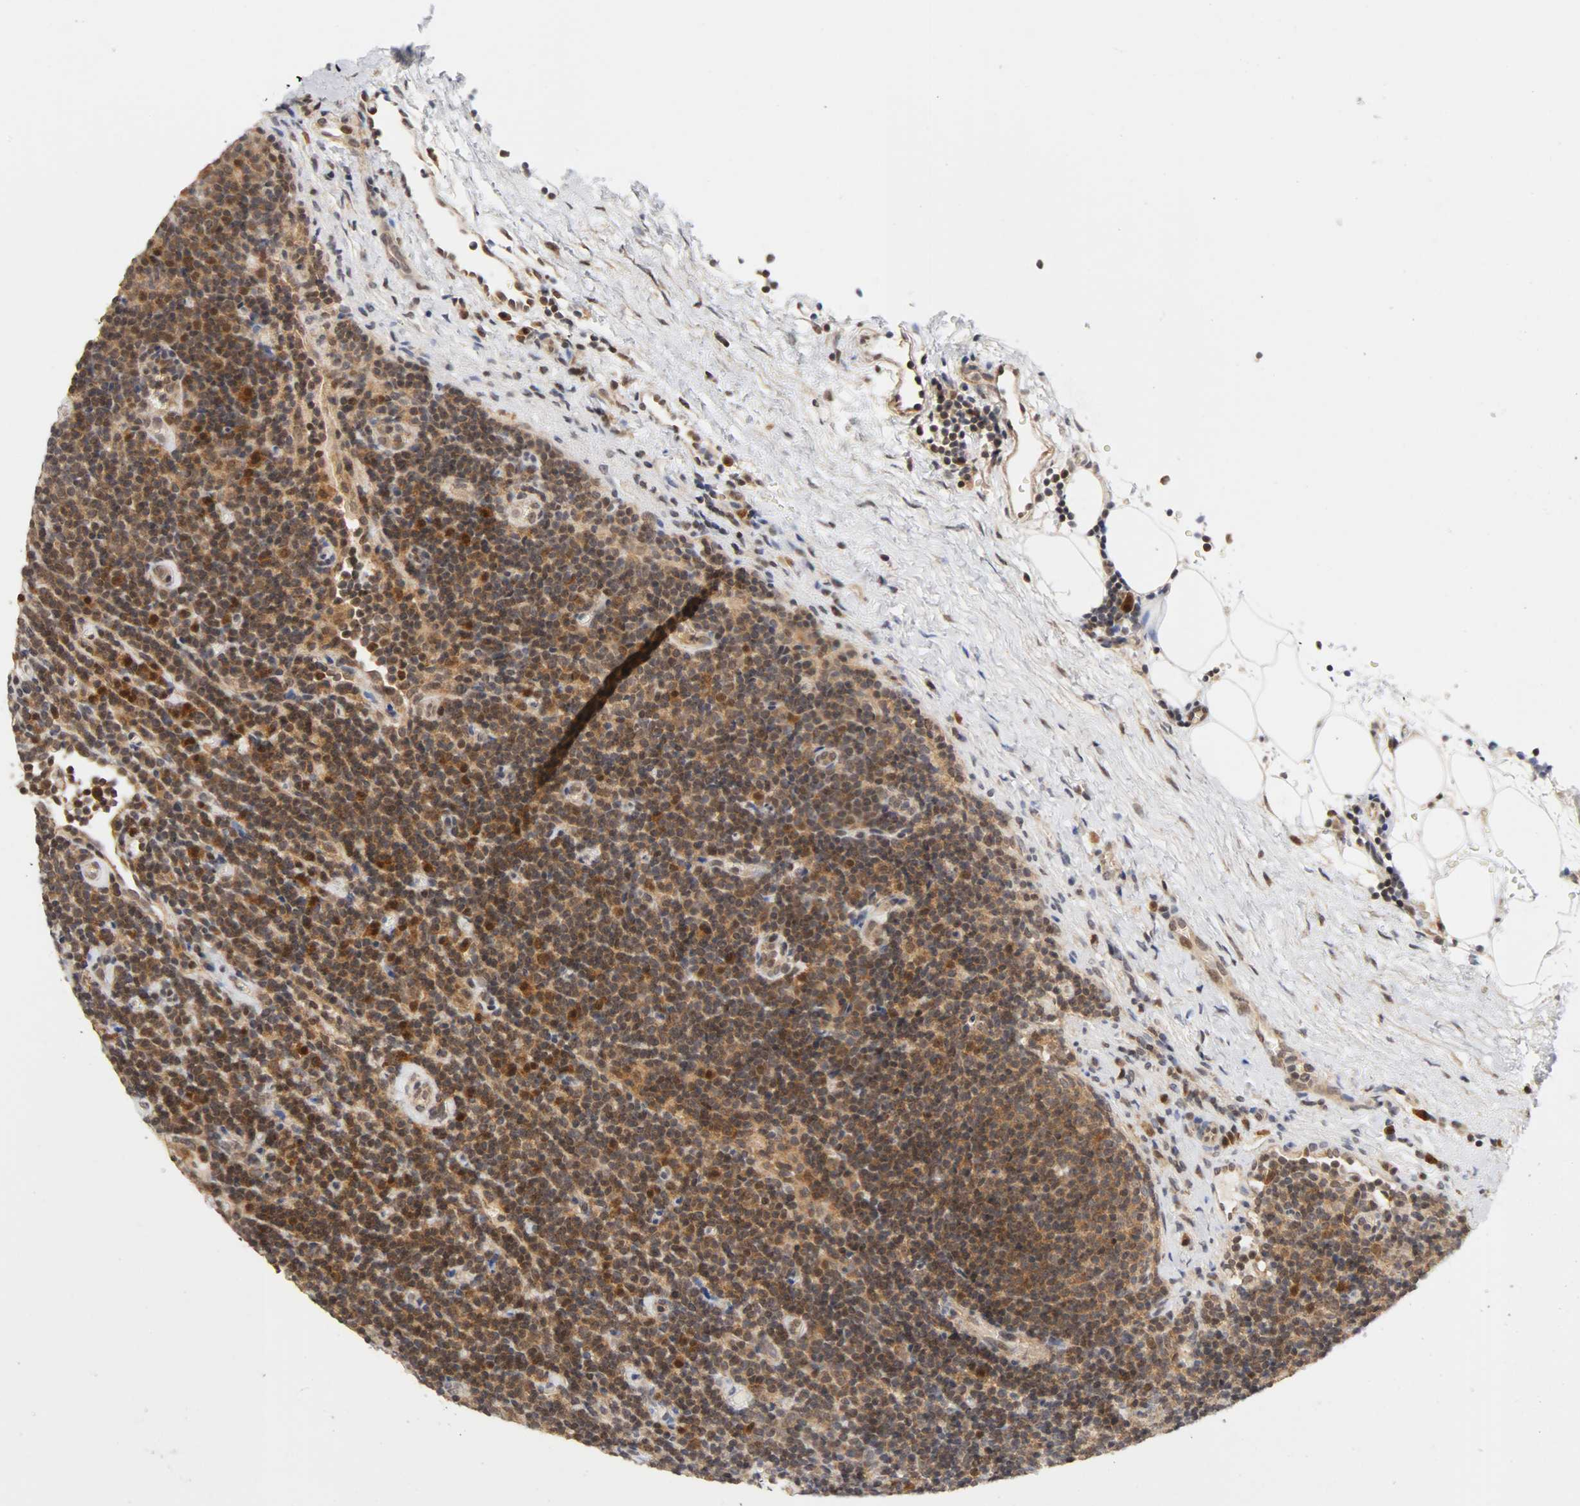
{"staining": {"intensity": "moderate", "quantity": ">75%", "location": "cytoplasmic/membranous,nuclear"}, "tissue": "lymphoma", "cell_type": "Tumor cells", "image_type": "cancer", "snomed": [{"axis": "morphology", "description": "Malignant lymphoma, non-Hodgkin's type, Low grade"}, {"axis": "topography", "description": "Lymph node"}], "caption": "Immunohistochemical staining of human malignant lymphoma, non-Hodgkin's type (low-grade) displays medium levels of moderate cytoplasmic/membranous and nuclear staining in approximately >75% of tumor cells. The staining is performed using DAB brown chromogen to label protein expression. The nuclei are counter-stained blue using hematoxylin.", "gene": "UBE2M", "patient": {"sex": "male", "age": 70}}